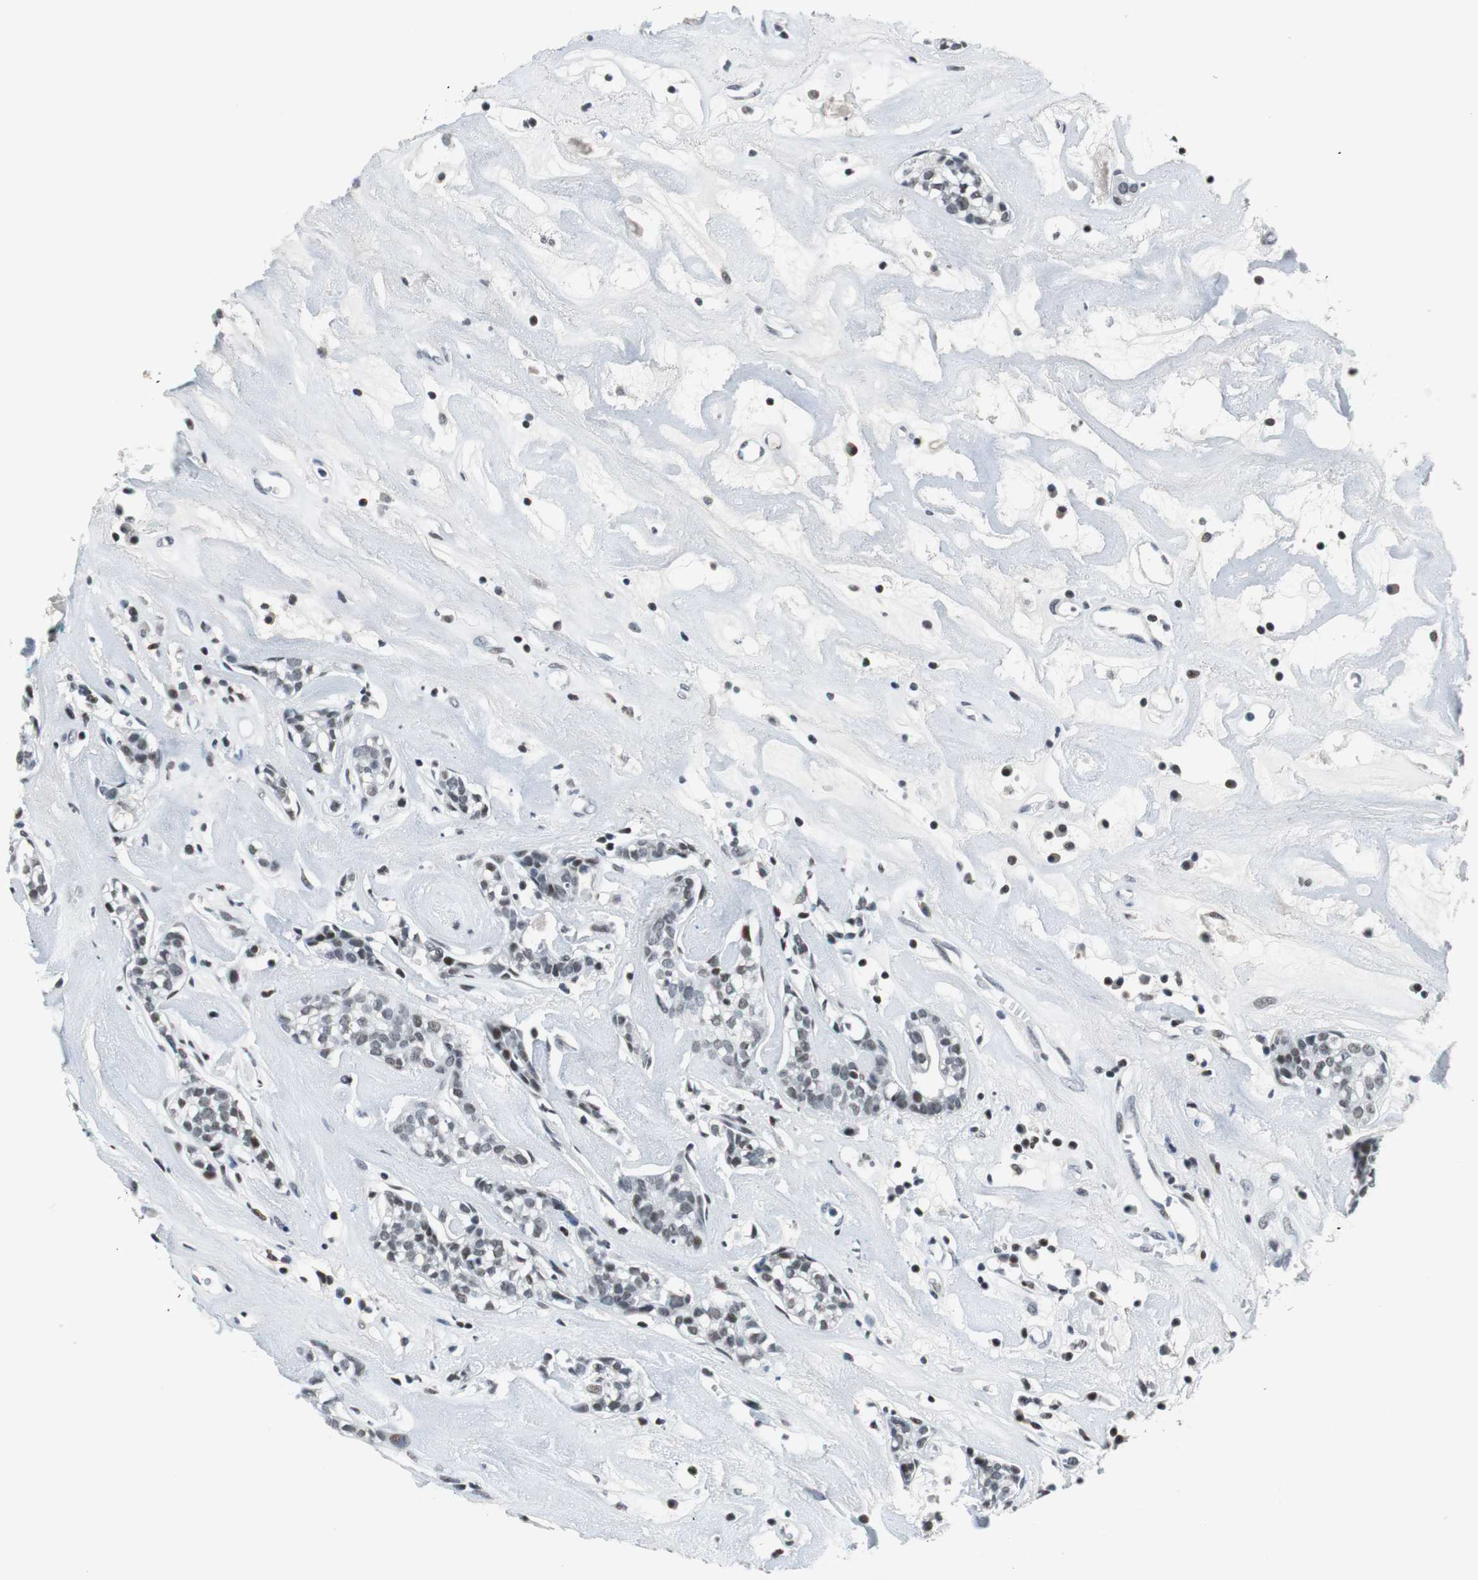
{"staining": {"intensity": "weak", "quantity": "<25%", "location": "nuclear"}, "tissue": "head and neck cancer", "cell_type": "Tumor cells", "image_type": "cancer", "snomed": [{"axis": "morphology", "description": "Adenocarcinoma, NOS"}, {"axis": "topography", "description": "Salivary gland"}, {"axis": "topography", "description": "Head-Neck"}], "caption": "Tumor cells show no significant protein staining in head and neck cancer (adenocarcinoma).", "gene": "HDAC3", "patient": {"sex": "female", "age": 65}}